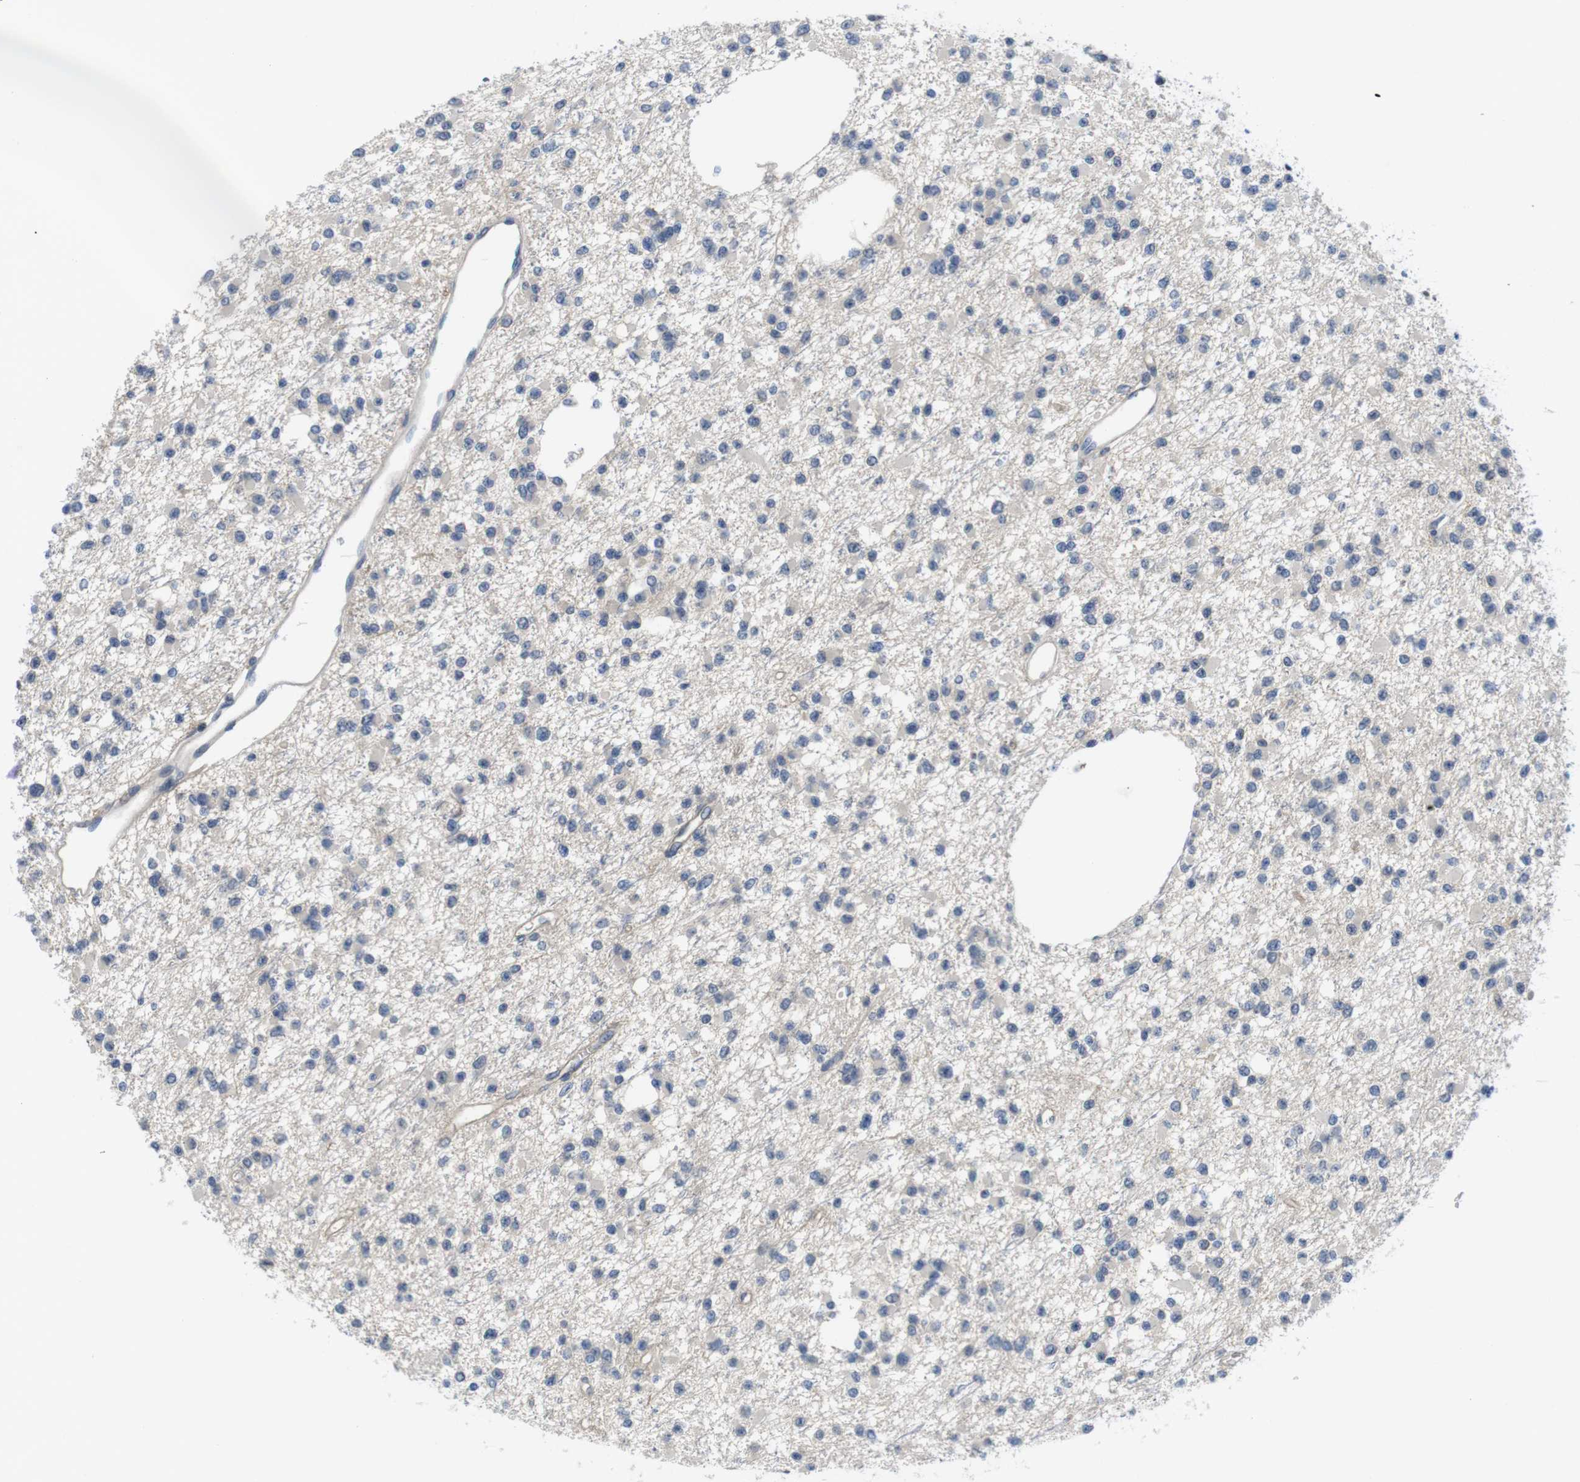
{"staining": {"intensity": "negative", "quantity": "none", "location": "none"}, "tissue": "glioma", "cell_type": "Tumor cells", "image_type": "cancer", "snomed": [{"axis": "morphology", "description": "Glioma, malignant, Low grade"}, {"axis": "topography", "description": "Brain"}], "caption": "This is an immunohistochemistry (IHC) image of malignant low-grade glioma. There is no staining in tumor cells.", "gene": "FADD", "patient": {"sex": "female", "age": 22}}